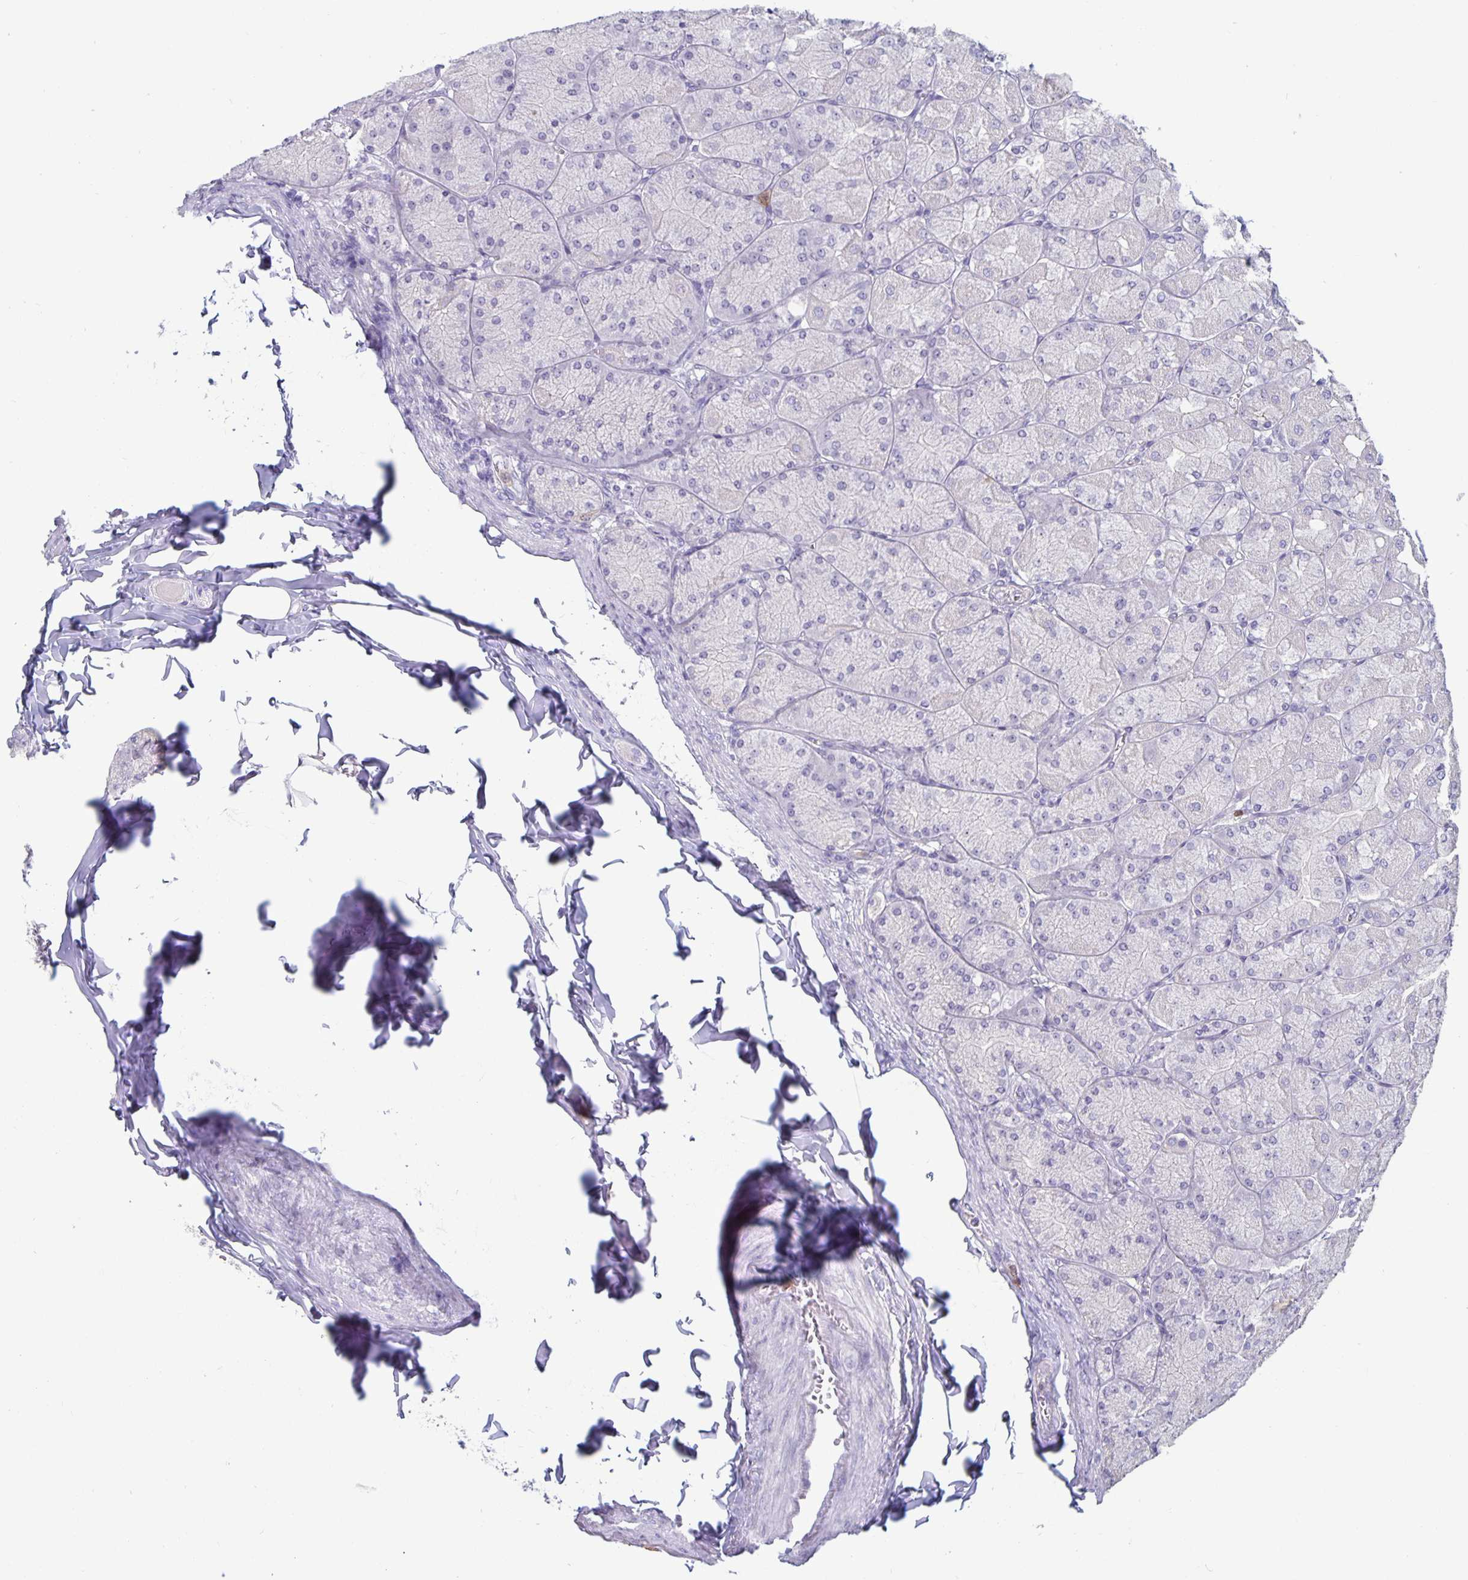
{"staining": {"intensity": "negative", "quantity": "none", "location": "none"}, "tissue": "stomach", "cell_type": "Glandular cells", "image_type": "normal", "snomed": [{"axis": "morphology", "description": "Normal tissue, NOS"}, {"axis": "topography", "description": "Stomach, upper"}], "caption": "Immunohistochemistry image of normal stomach: human stomach stained with DAB exhibits no significant protein staining in glandular cells. (DAB (3,3'-diaminobenzidine) immunohistochemistry visualized using brightfield microscopy, high magnification).", "gene": "PLCB3", "patient": {"sex": "female", "age": 56}}